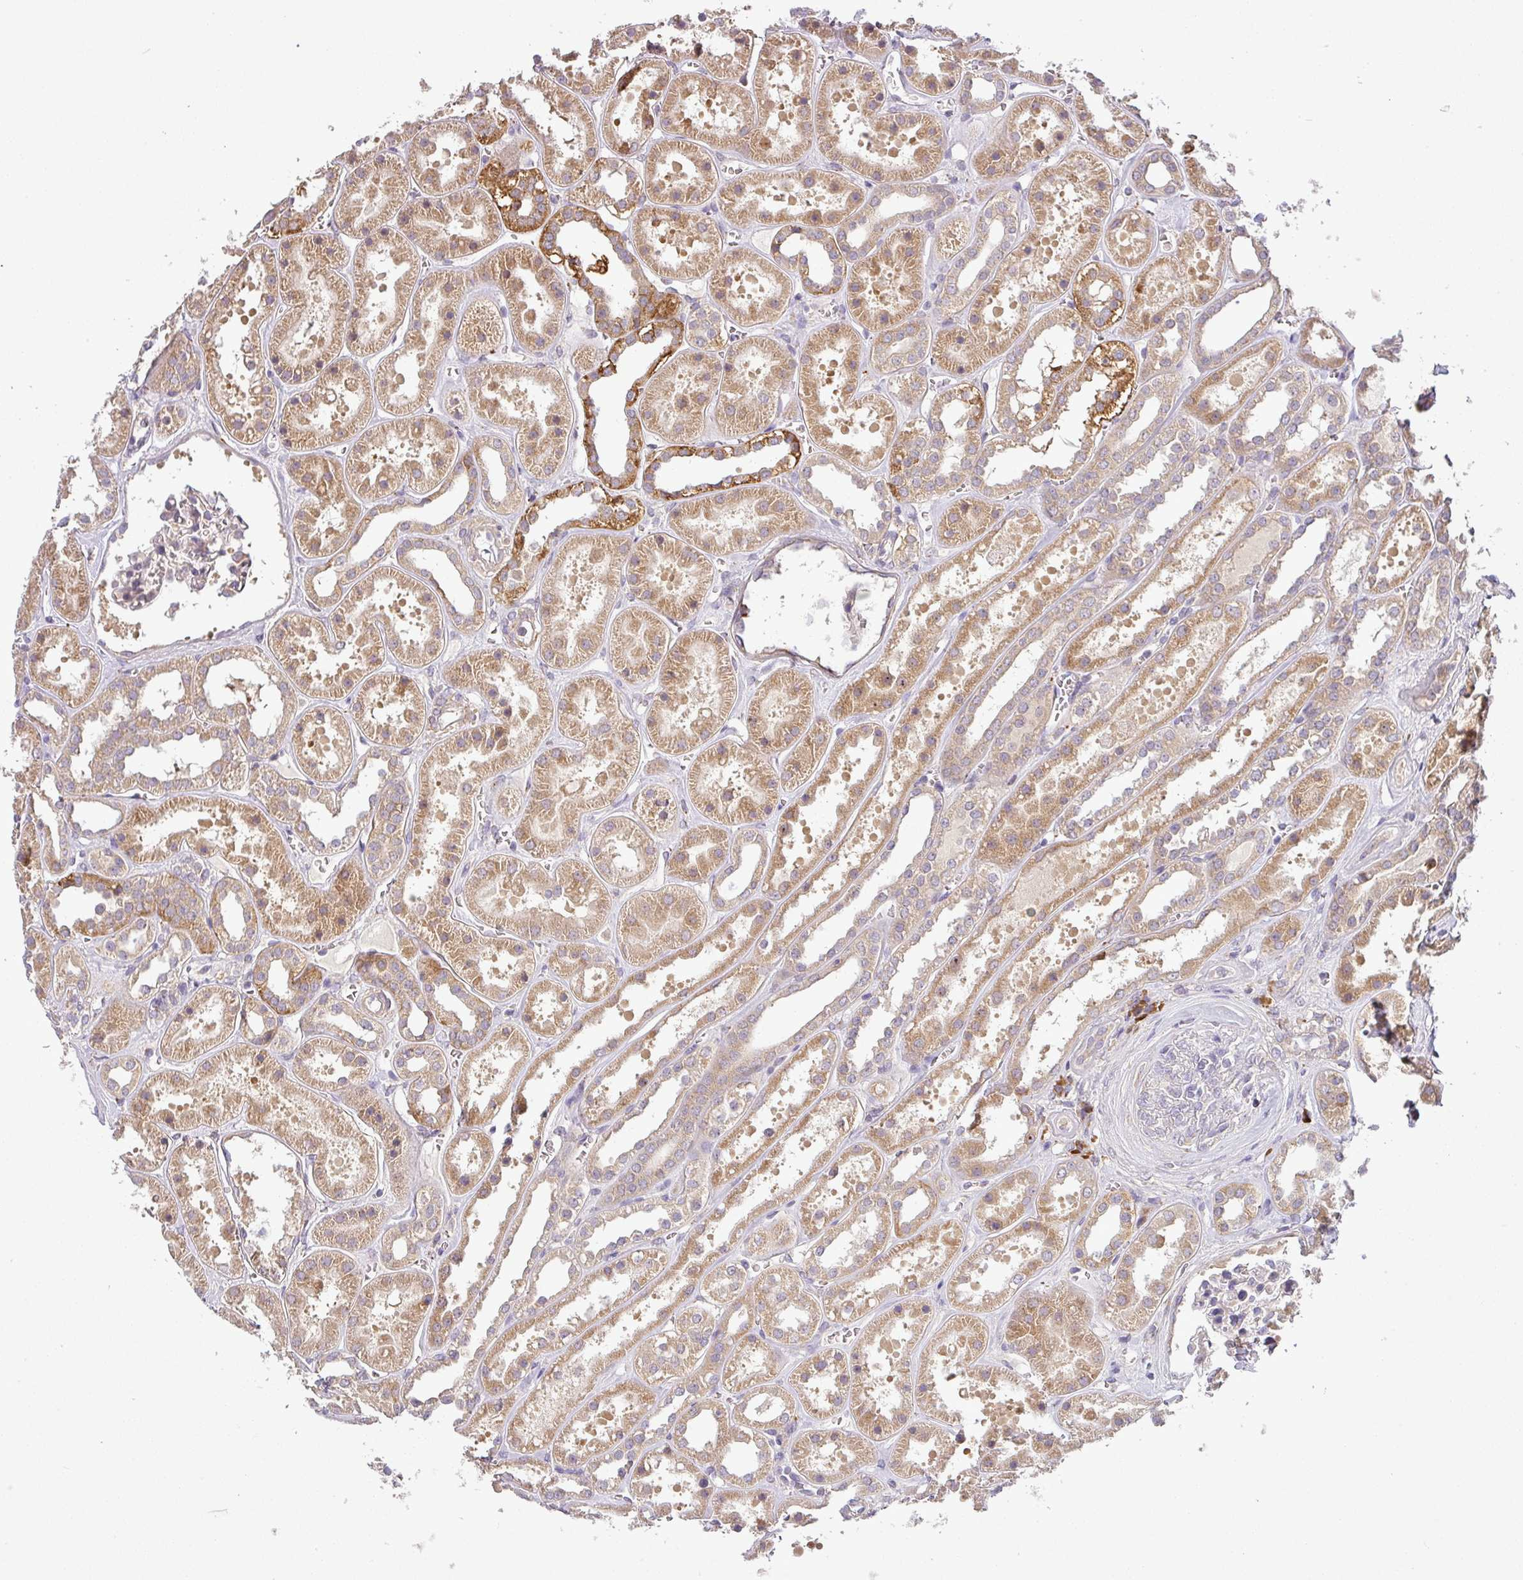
{"staining": {"intensity": "weak", "quantity": "<25%", "location": "cytoplasmic/membranous"}, "tissue": "kidney", "cell_type": "Cells in glomeruli", "image_type": "normal", "snomed": [{"axis": "morphology", "description": "Normal tissue, NOS"}, {"axis": "topography", "description": "Kidney"}], "caption": "IHC of benign kidney exhibits no expression in cells in glomeruli. Nuclei are stained in blue.", "gene": "MOCS3", "patient": {"sex": "female", "age": 41}}